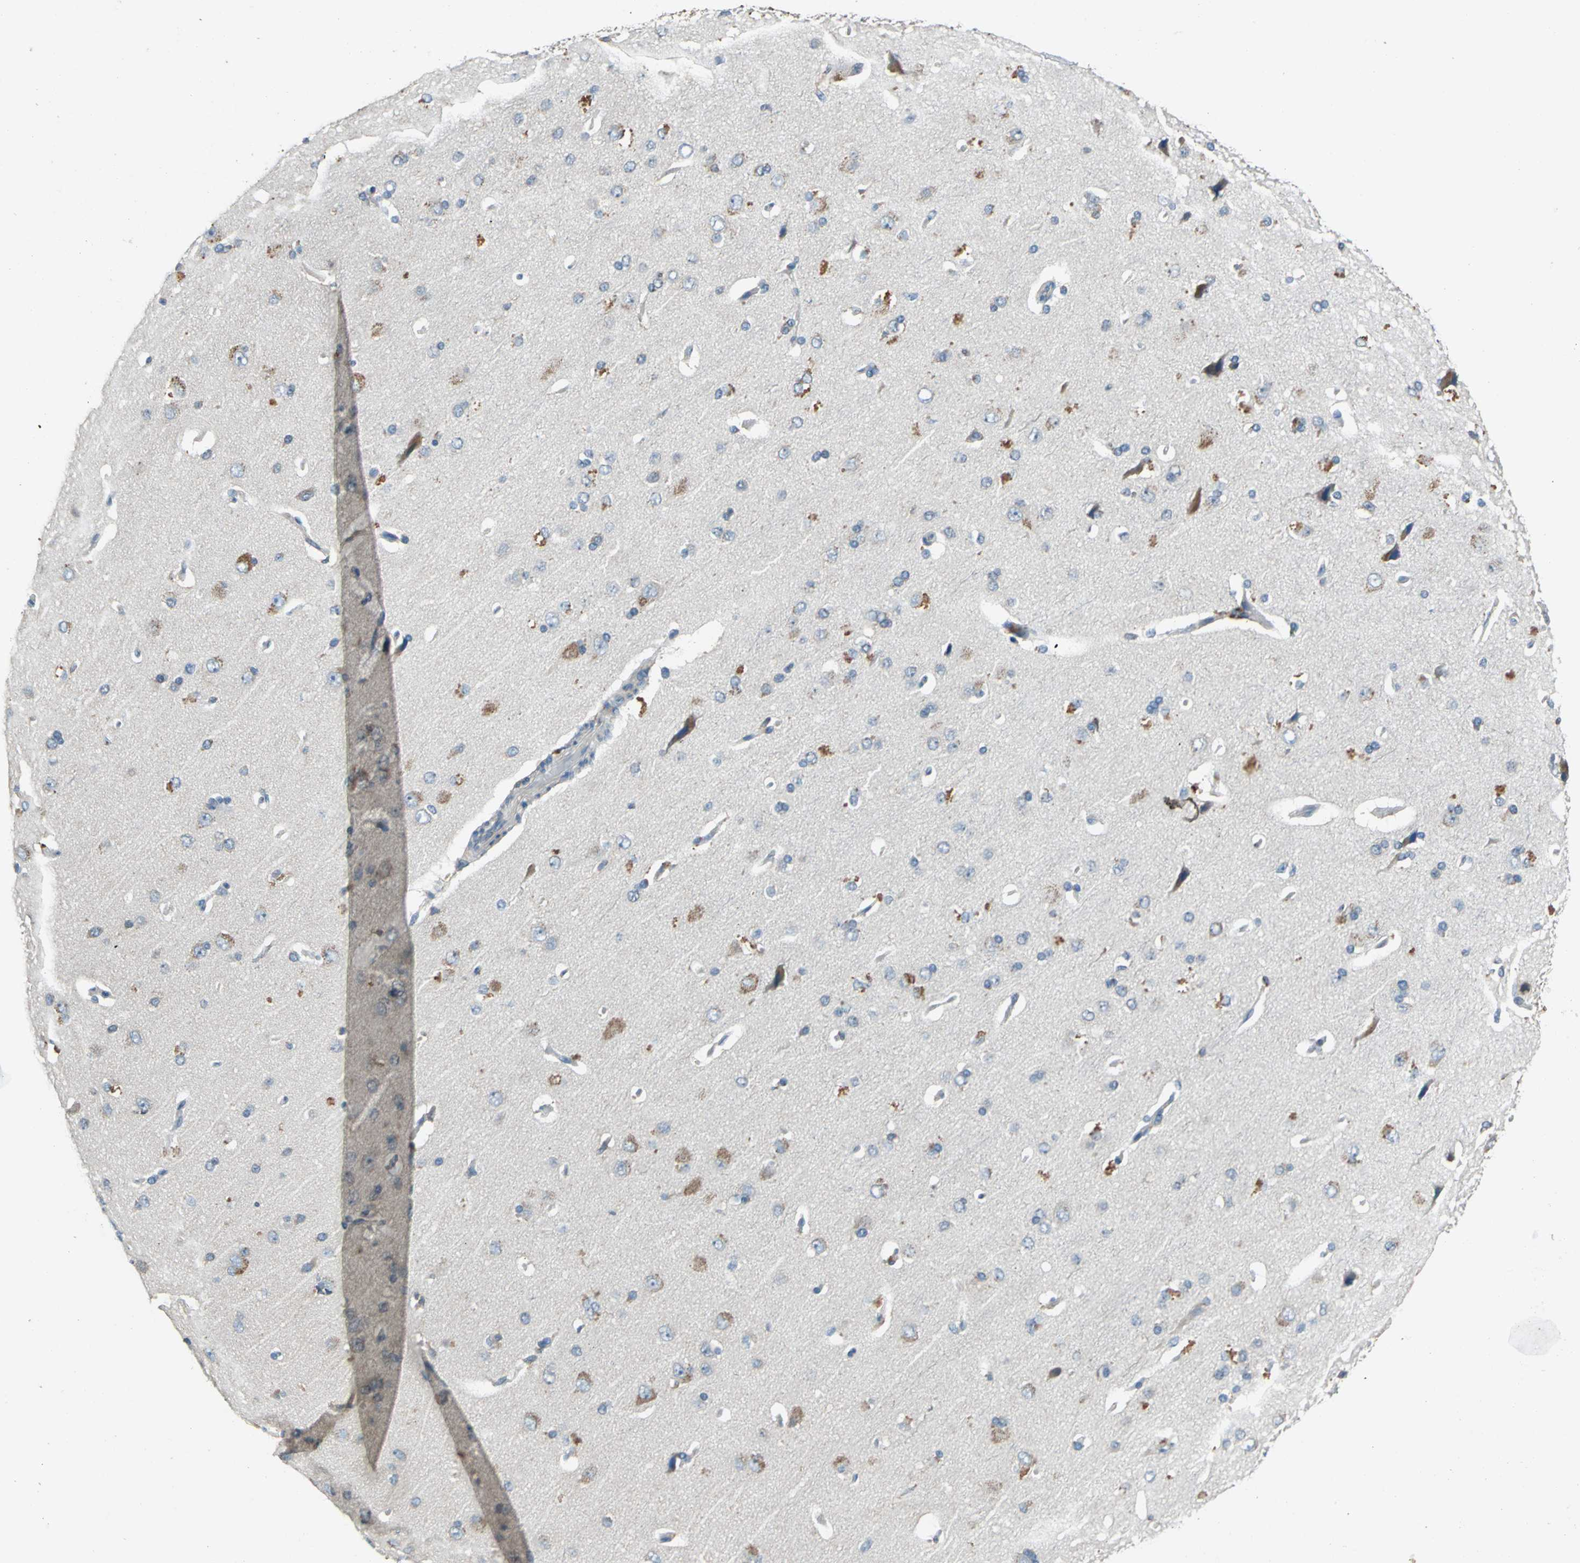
{"staining": {"intensity": "negative", "quantity": "none", "location": "none"}, "tissue": "cerebral cortex", "cell_type": "Endothelial cells", "image_type": "normal", "snomed": [{"axis": "morphology", "description": "Normal tissue, NOS"}, {"axis": "topography", "description": "Cerebral cortex"}], "caption": "Endothelial cells show no significant positivity in unremarkable cerebral cortex. Brightfield microscopy of immunohistochemistry stained with DAB (3,3'-diaminobenzidine) (brown) and hematoxylin (blue), captured at high magnification.", "gene": "SLC19A2", "patient": {"sex": "male", "age": 62}}